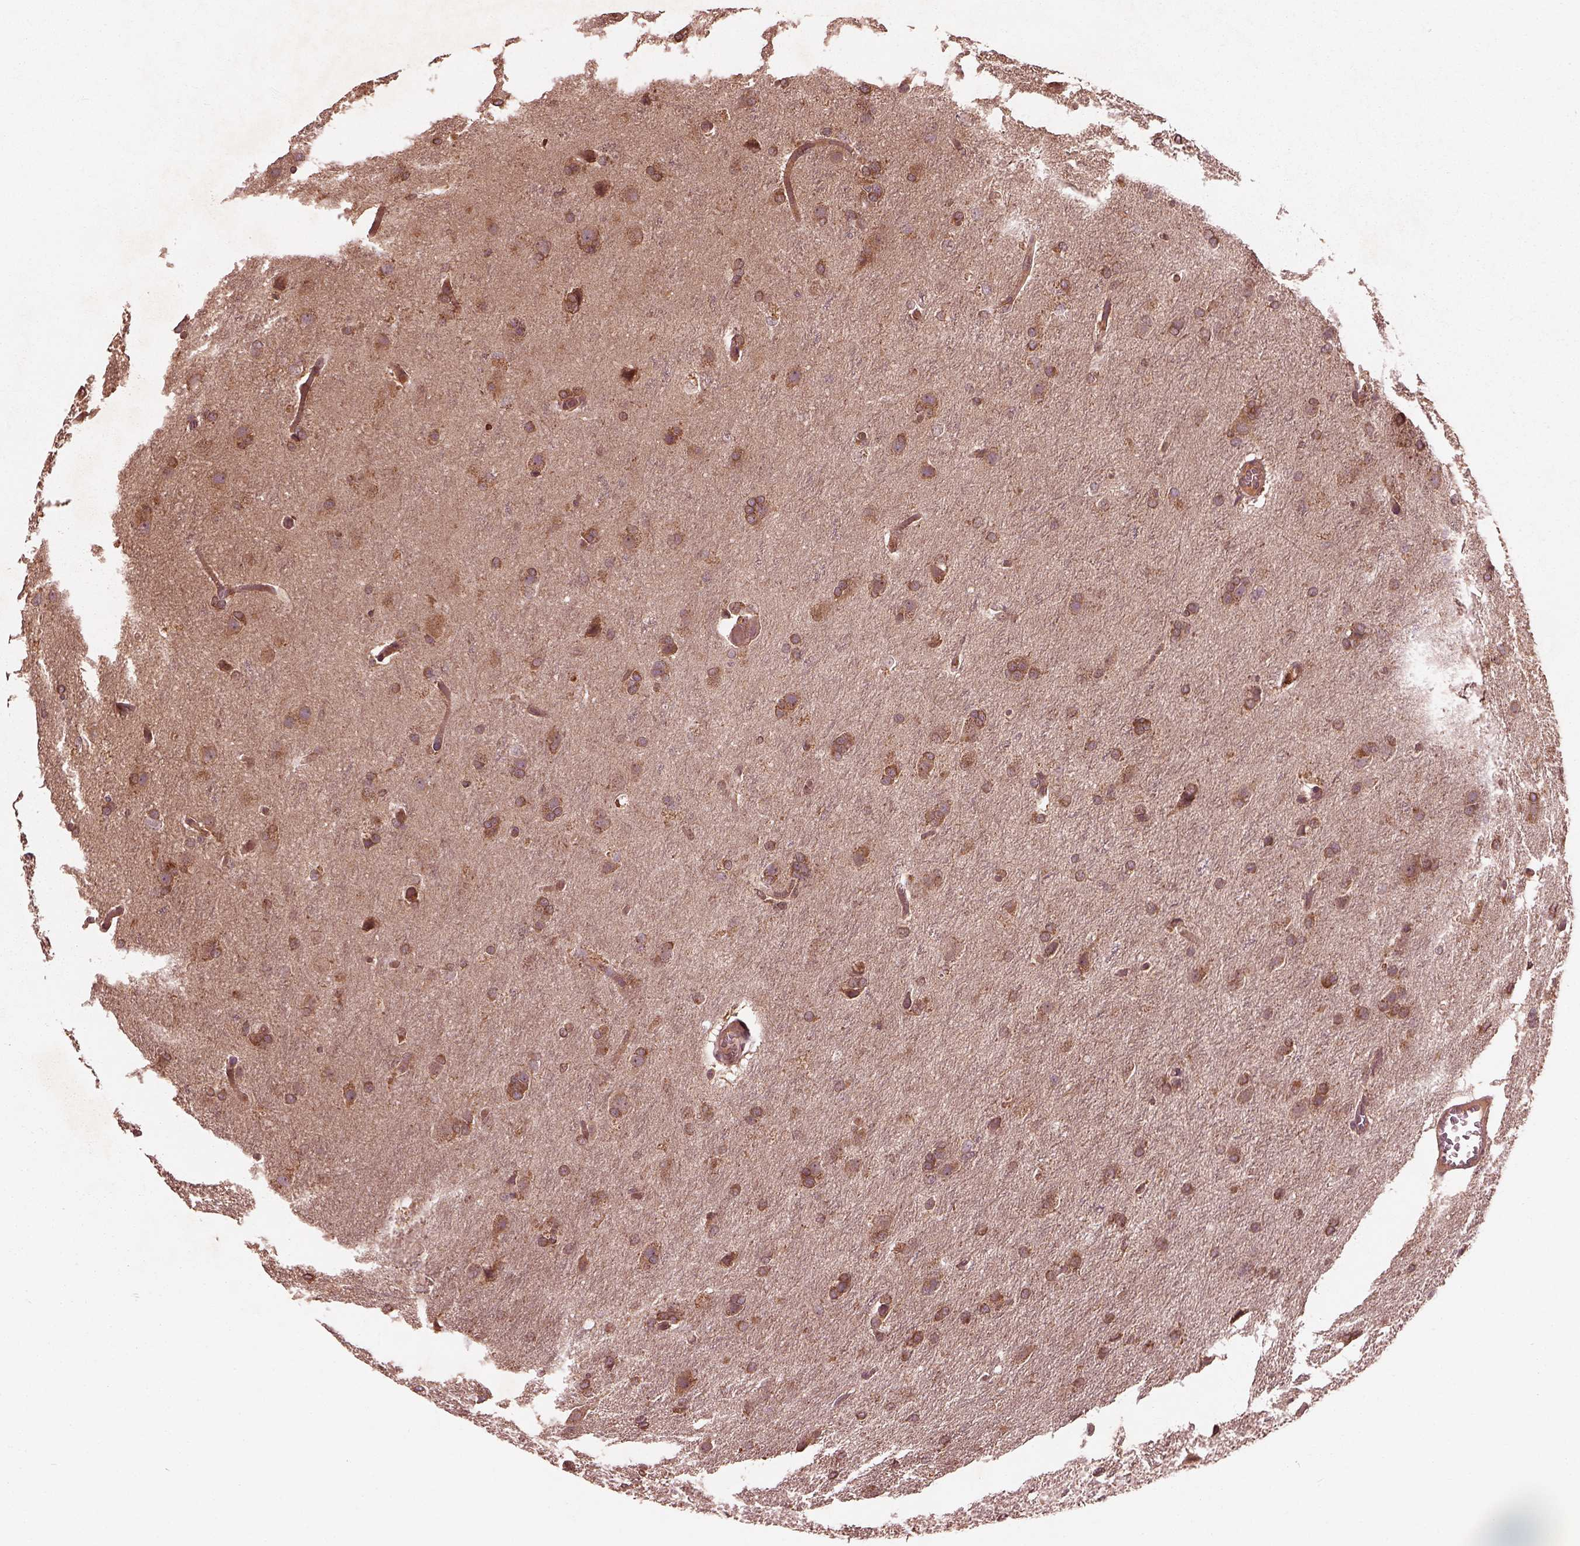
{"staining": {"intensity": "moderate", "quantity": "25%-75%", "location": "cytoplasmic/membranous"}, "tissue": "glioma", "cell_type": "Tumor cells", "image_type": "cancer", "snomed": [{"axis": "morphology", "description": "Glioma, malignant, High grade"}, {"axis": "topography", "description": "Brain"}], "caption": "Protein expression analysis of human malignant glioma (high-grade) reveals moderate cytoplasmic/membranous positivity in approximately 25%-75% of tumor cells.", "gene": "PIK3R2", "patient": {"sex": "male", "age": 68}}